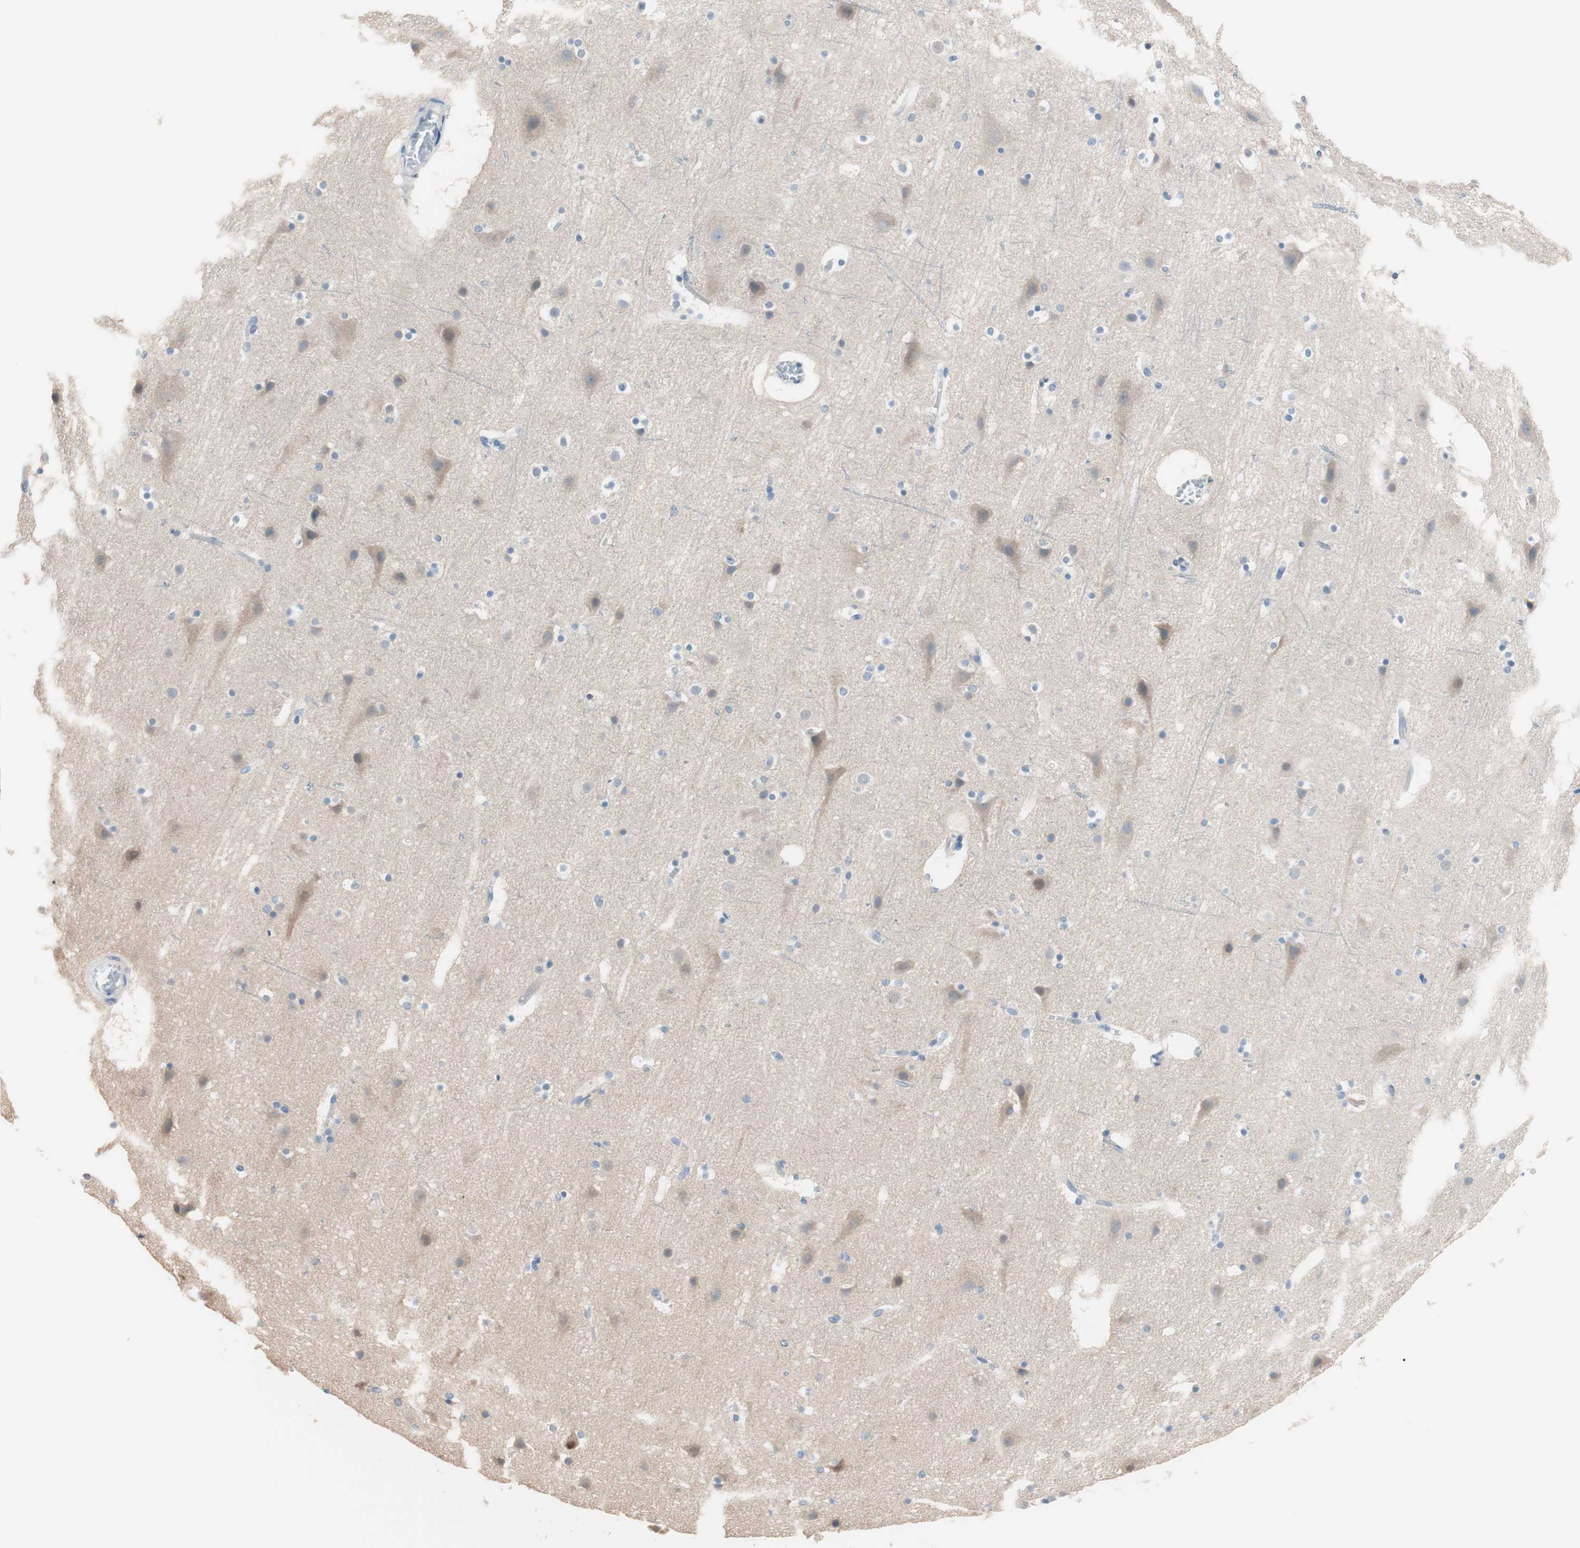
{"staining": {"intensity": "negative", "quantity": "none", "location": "none"}, "tissue": "cerebral cortex", "cell_type": "Endothelial cells", "image_type": "normal", "snomed": [{"axis": "morphology", "description": "Normal tissue, NOS"}, {"axis": "topography", "description": "Cerebral cortex"}], "caption": "Histopathology image shows no protein positivity in endothelial cells of normal cerebral cortex.", "gene": "VIL1", "patient": {"sex": "male", "age": 45}}